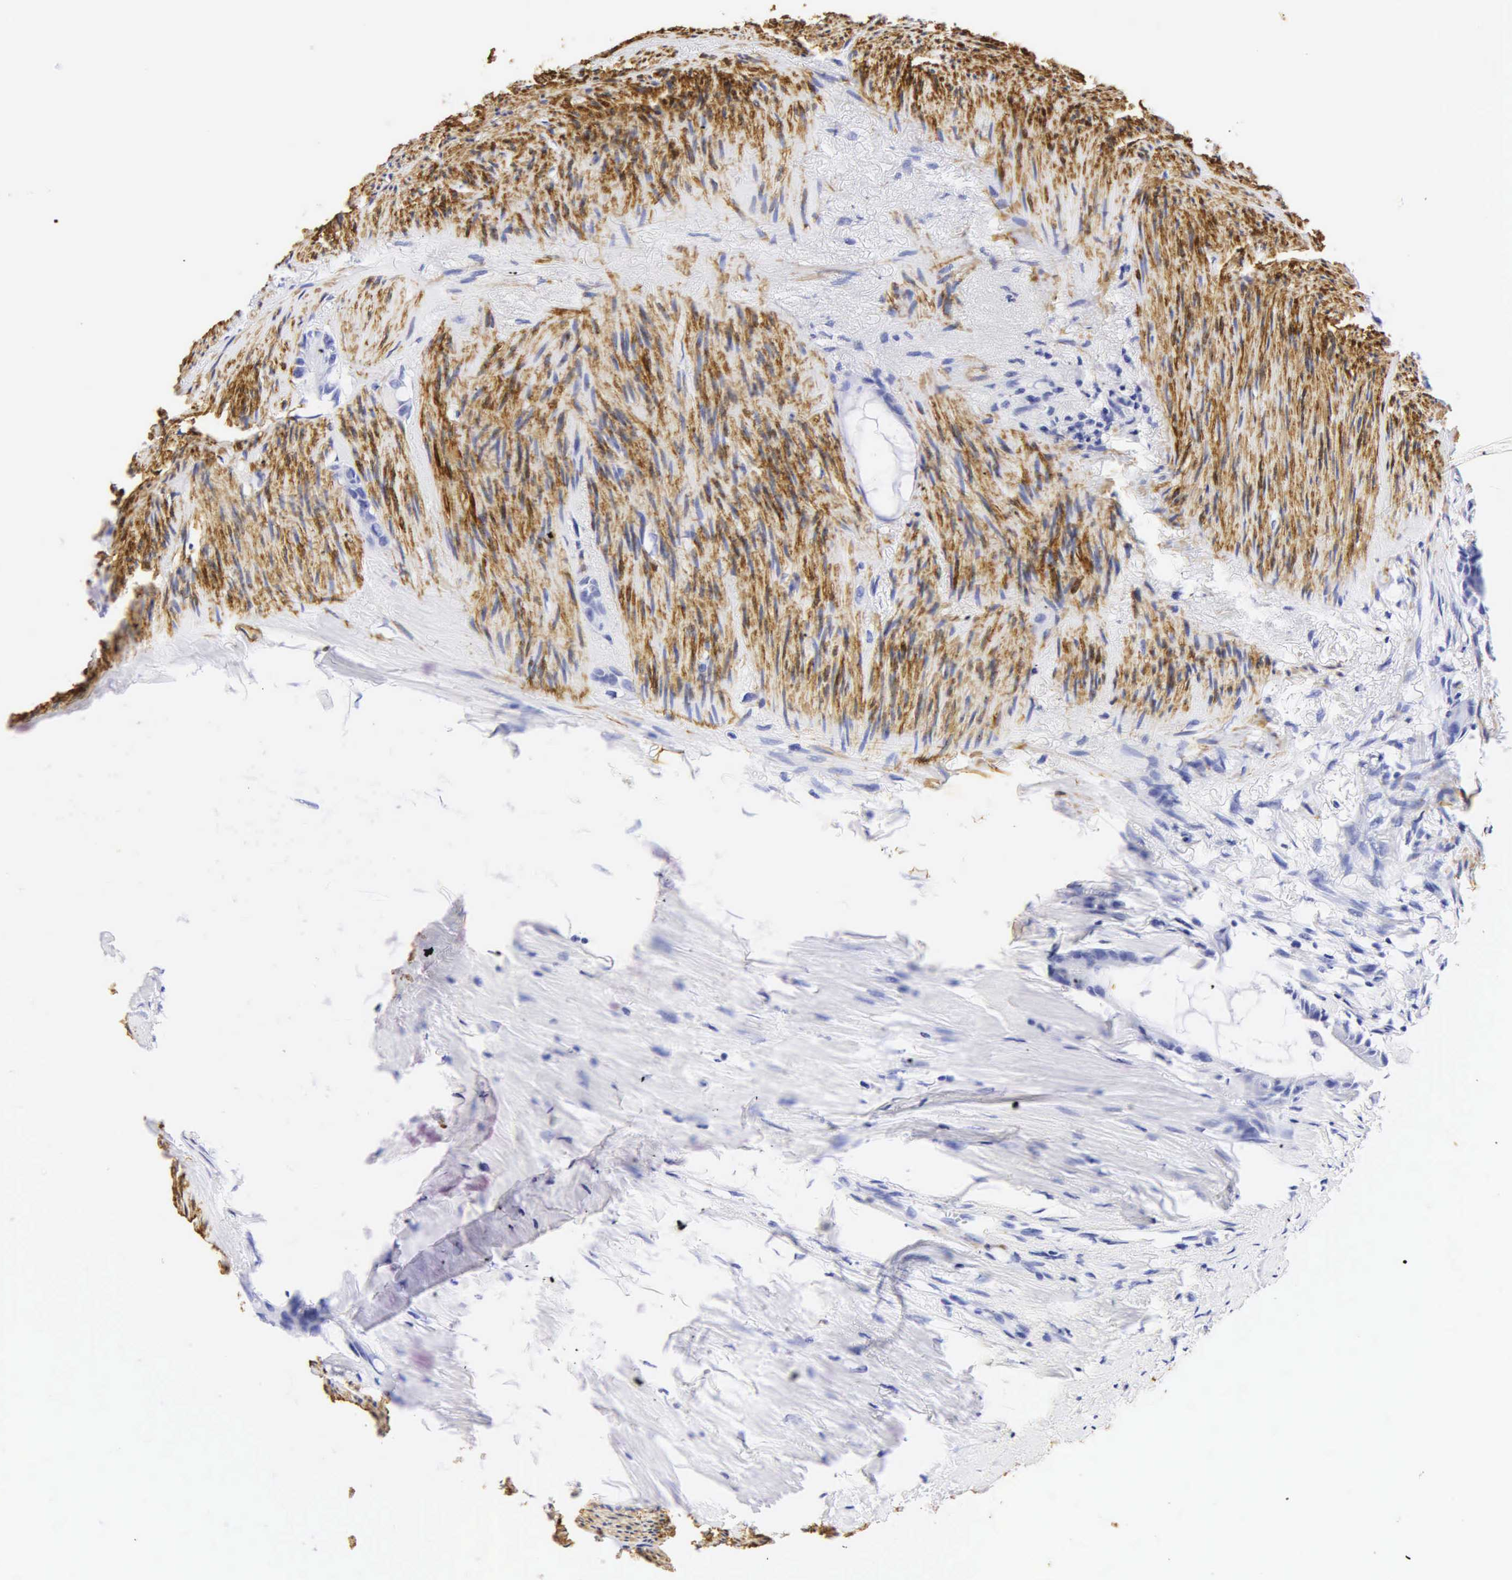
{"staining": {"intensity": "negative", "quantity": "none", "location": "none"}, "tissue": "colorectal cancer", "cell_type": "Tumor cells", "image_type": "cancer", "snomed": [{"axis": "morphology", "description": "Adenocarcinoma, NOS"}, {"axis": "topography", "description": "Colon"}], "caption": "This is a photomicrograph of immunohistochemistry (IHC) staining of colorectal cancer (adenocarcinoma), which shows no staining in tumor cells.", "gene": "DES", "patient": {"sex": "male", "age": 70}}